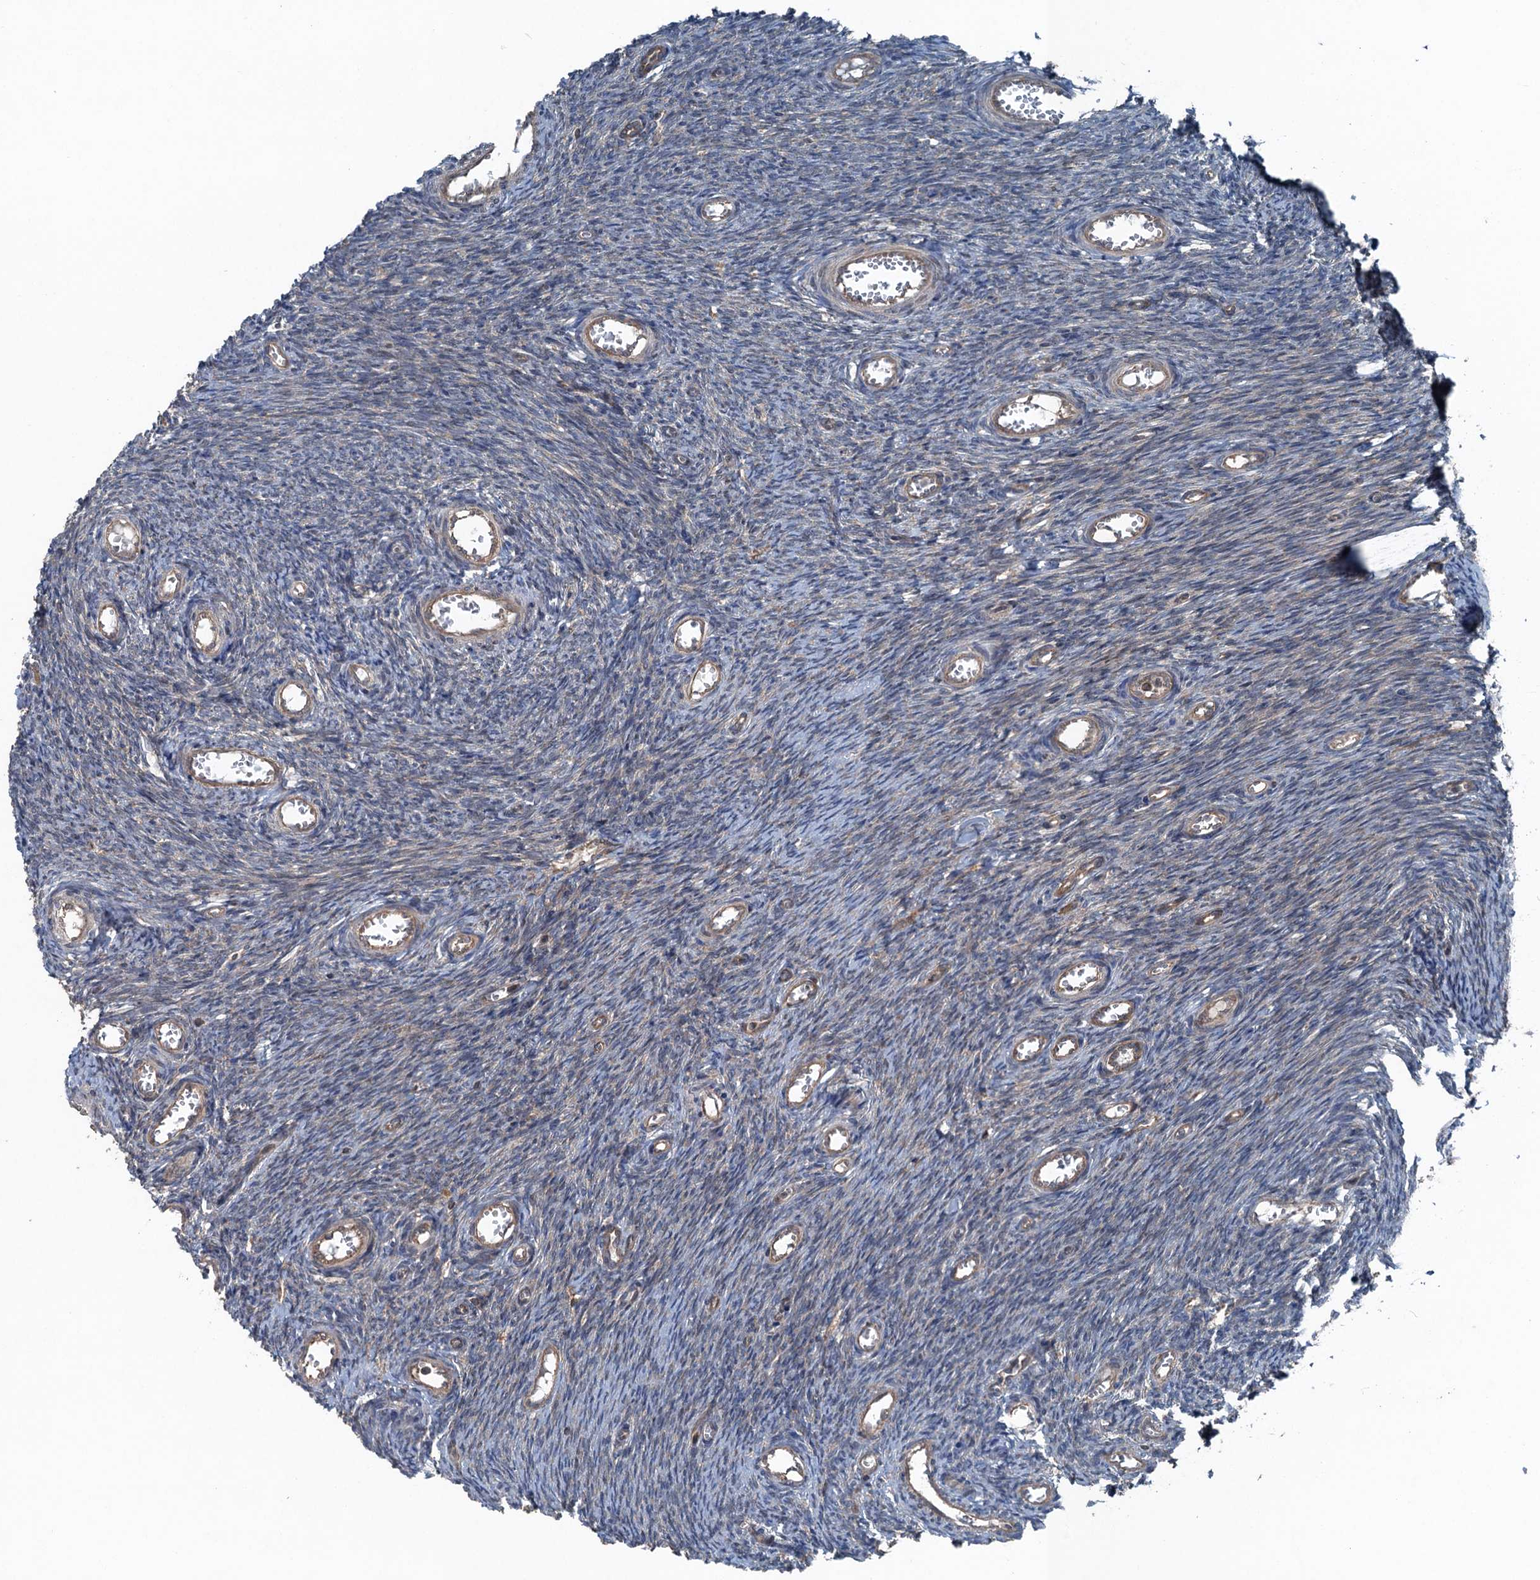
{"staining": {"intensity": "weak", "quantity": "25%-75%", "location": "cytoplasmic/membranous"}, "tissue": "ovary", "cell_type": "Ovarian stroma cells", "image_type": "normal", "snomed": [{"axis": "morphology", "description": "Normal tissue, NOS"}, {"axis": "topography", "description": "Ovary"}], "caption": "Immunohistochemical staining of normal human ovary demonstrates 25%-75% levels of weak cytoplasmic/membranous protein expression in about 25%-75% of ovarian stroma cells. The staining was performed using DAB (3,3'-diaminobenzidine) to visualize the protein expression in brown, while the nuclei were stained in blue with hematoxylin (Magnification: 20x).", "gene": "TRAPPC8", "patient": {"sex": "female", "age": 44}}